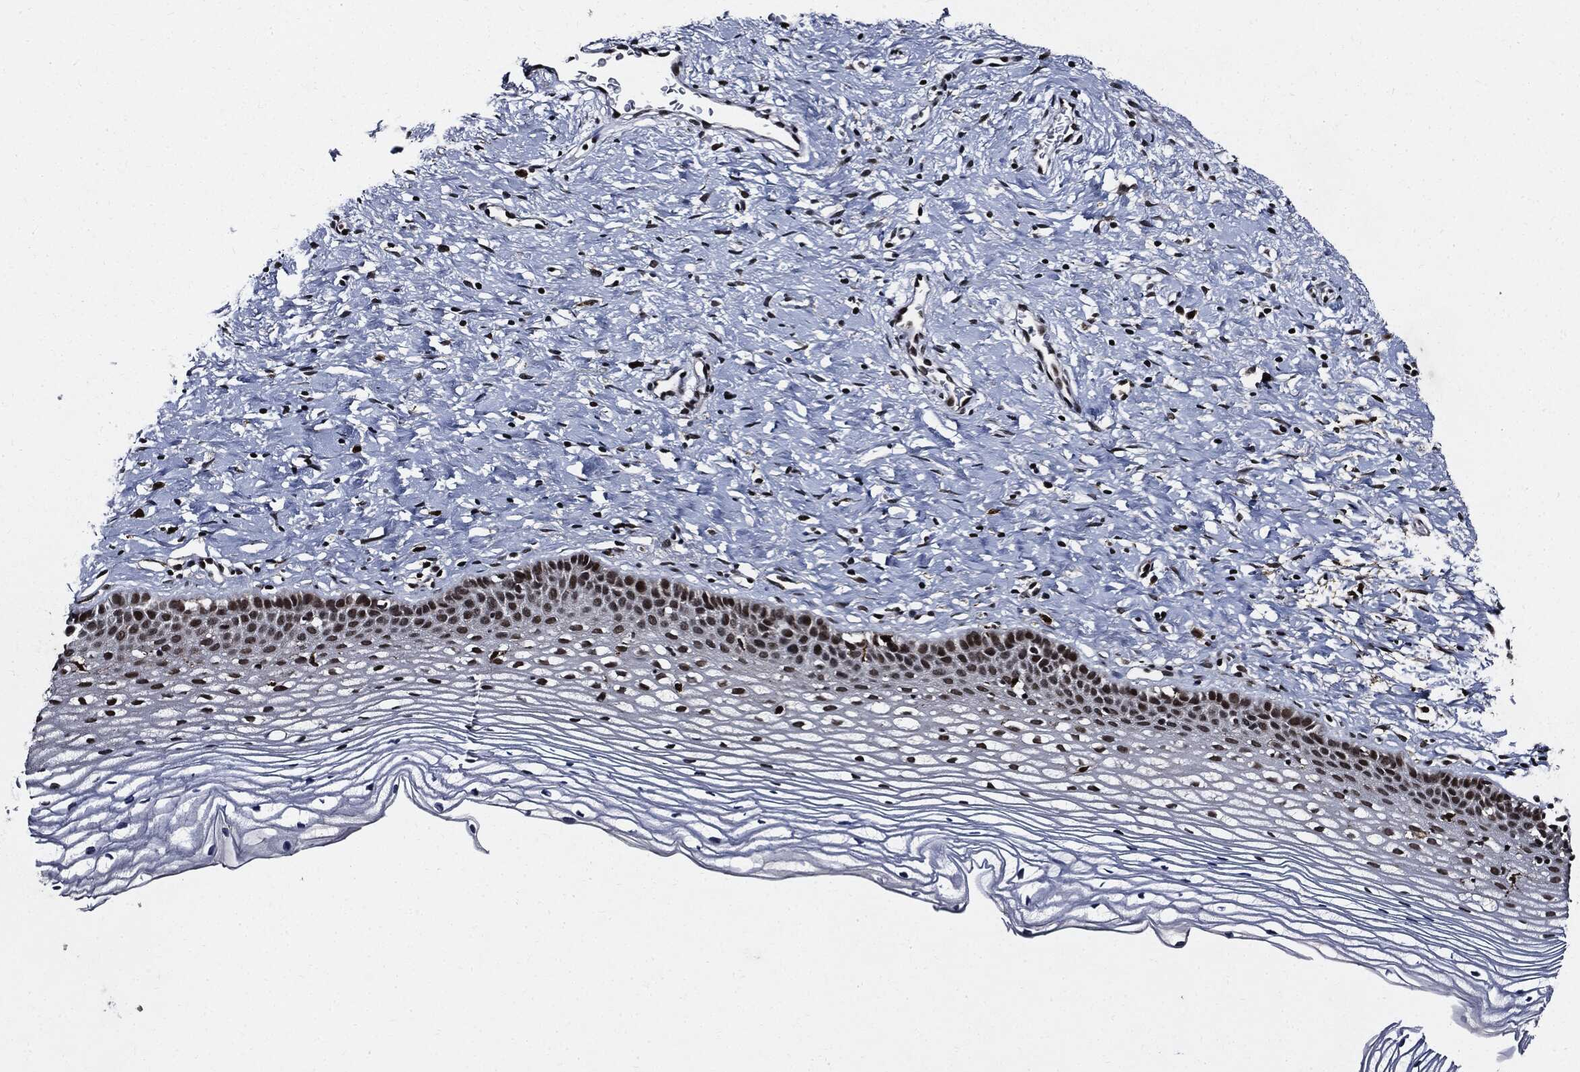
{"staining": {"intensity": "strong", "quantity": "<25%", "location": "nuclear"}, "tissue": "cervix", "cell_type": "Squamous epithelial cells", "image_type": "normal", "snomed": [{"axis": "morphology", "description": "Normal tissue, NOS"}, {"axis": "topography", "description": "Cervix"}], "caption": "Protein expression analysis of normal cervix shows strong nuclear staining in approximately <25% of squamous epithelial cells.", "gene": "SUGT1", "patient": {"sex": "female", "age": 39}}